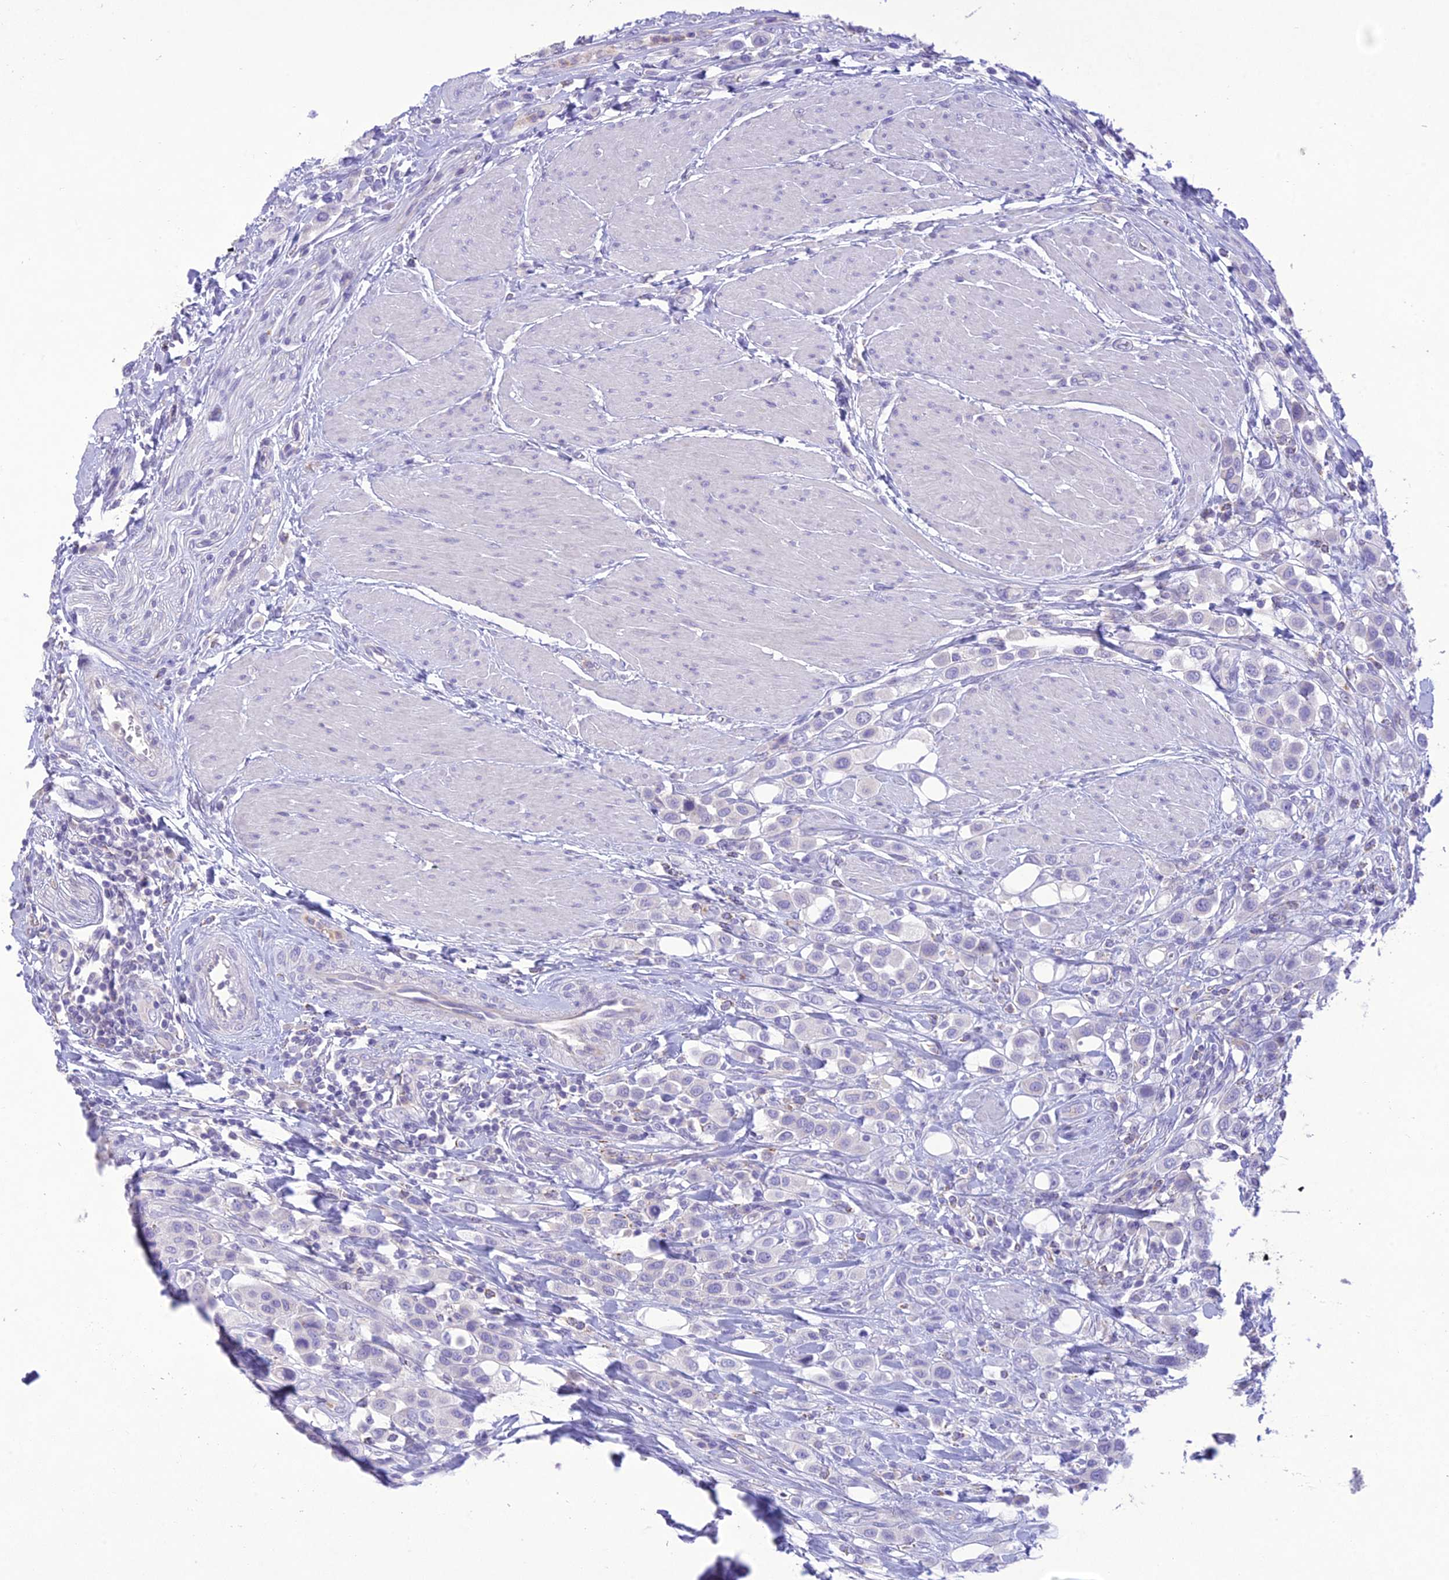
{"staining": {"intensity": "negative", "quantity": "none", "location": "none"}, "tissue": "urothelial cancer", "cell_type": "Tumor cells", "image_type": "cancer", "snomed": [{"axis": "morphology", "description": "Urothelial carcinoma, High grade"}, {"axis": "topography", "description": "Urinary bladder"}], "caption": "This is an immunohistochemistry photomicrograph of human urothelial carcinoma (high-grade). There is no positivity in tumor cells.", "gene": "SLC13A5", "patient": {"sex": "male", "age": 50}}